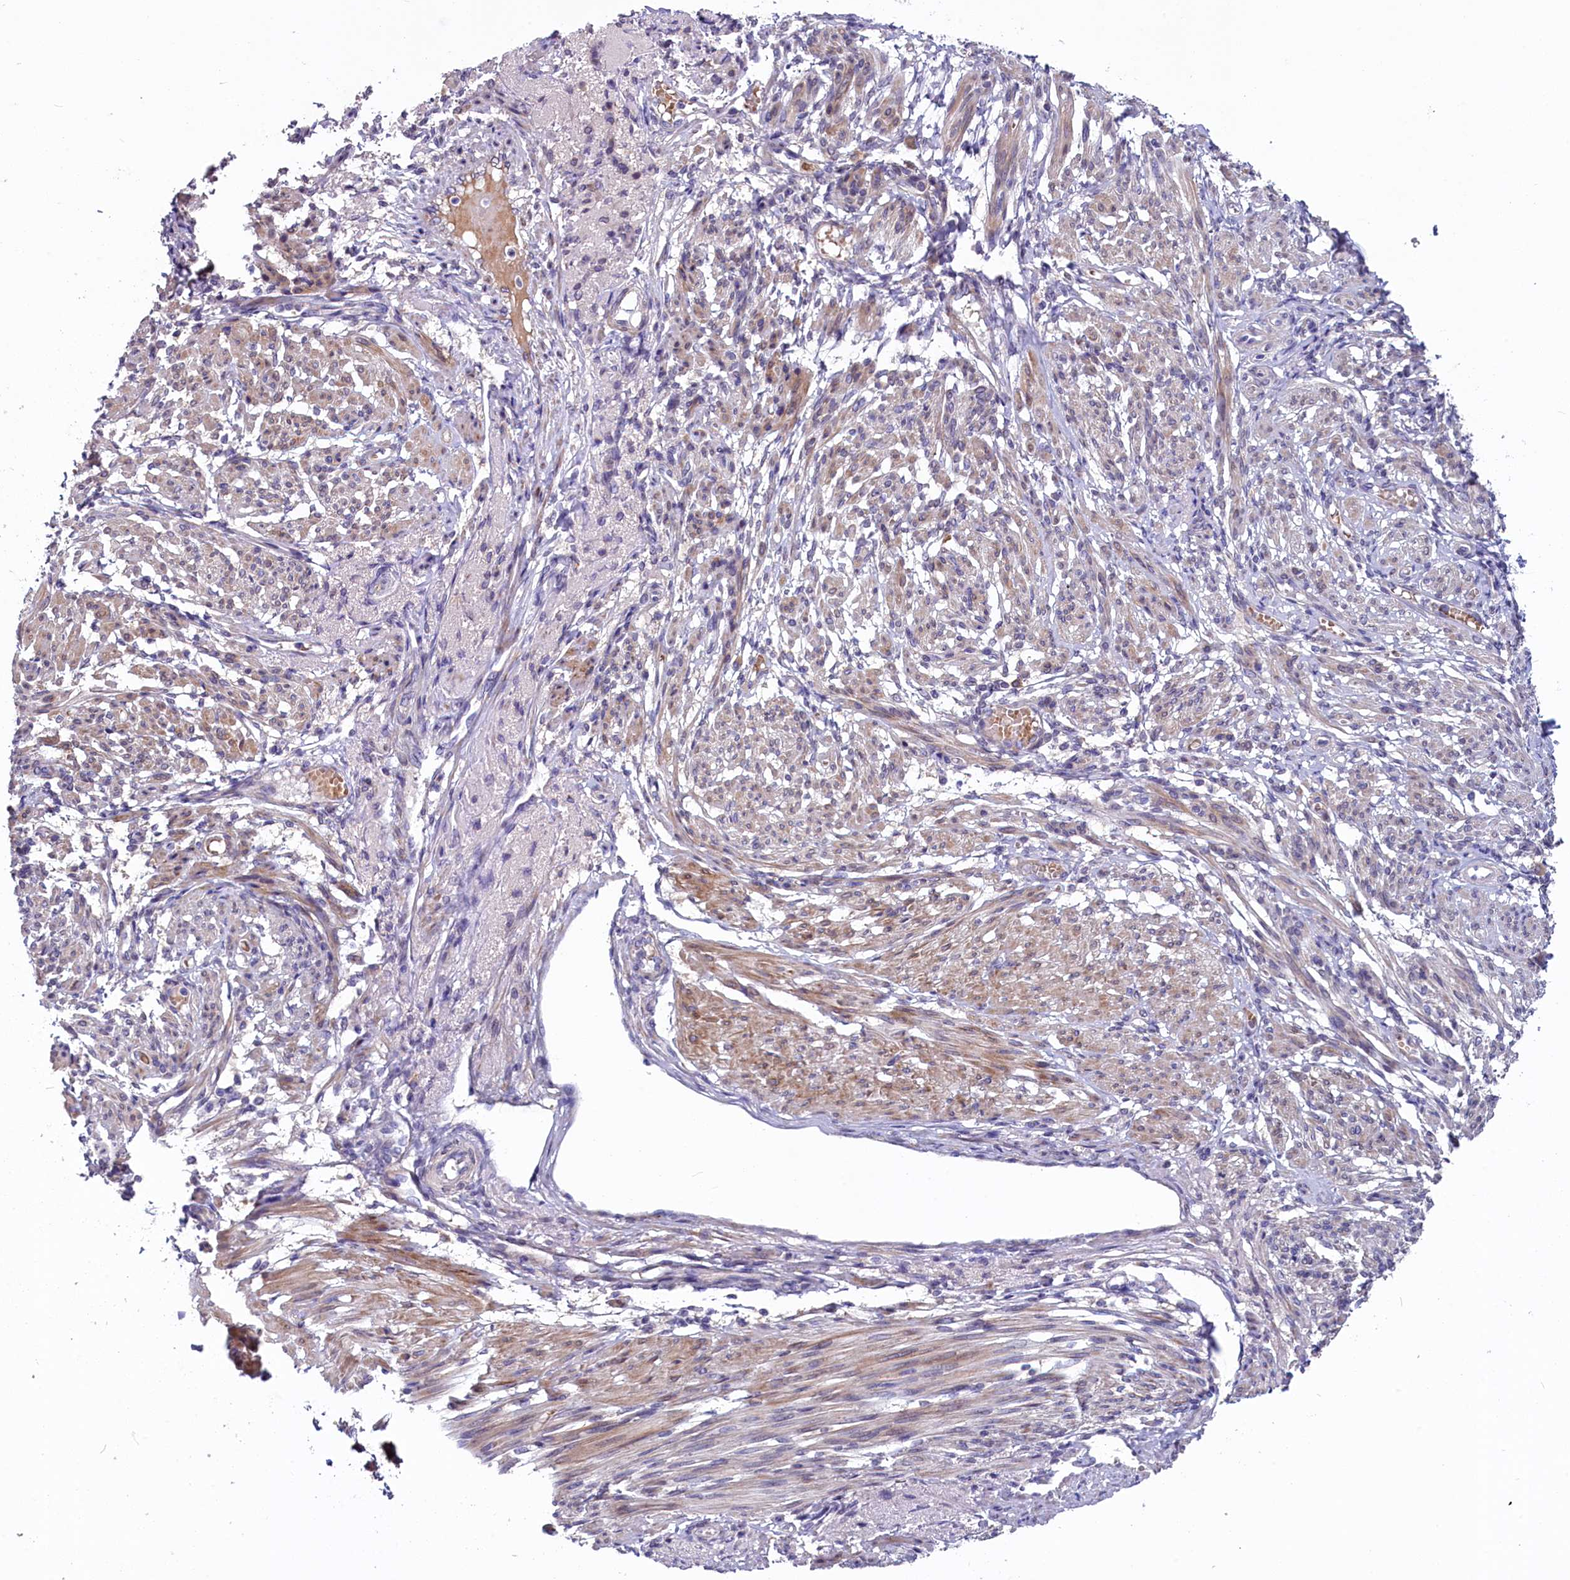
{"staining": {"intensity": "moderate", "quantity": "25%-75%", "location": "cytoplasmic/membranous"}, "tissue": "smooth muscle", "cell_type": "Smooth muscle cells", "image_type": "normal", "snomed": [{"axis": "morphology", "description": "Normal tissue, NOS"}, {"axis": "topography", "description": "Smooth muscle"}], "caption": "Immunohistochemical staining of benign human smooth muscle shows medium levels of moderate cytoplasmic/membranous expression in approximately 25%-75% of smooth muscle cells.", "gene": "SLC39A6", "patient": {"sex": "female", "age": 39}}